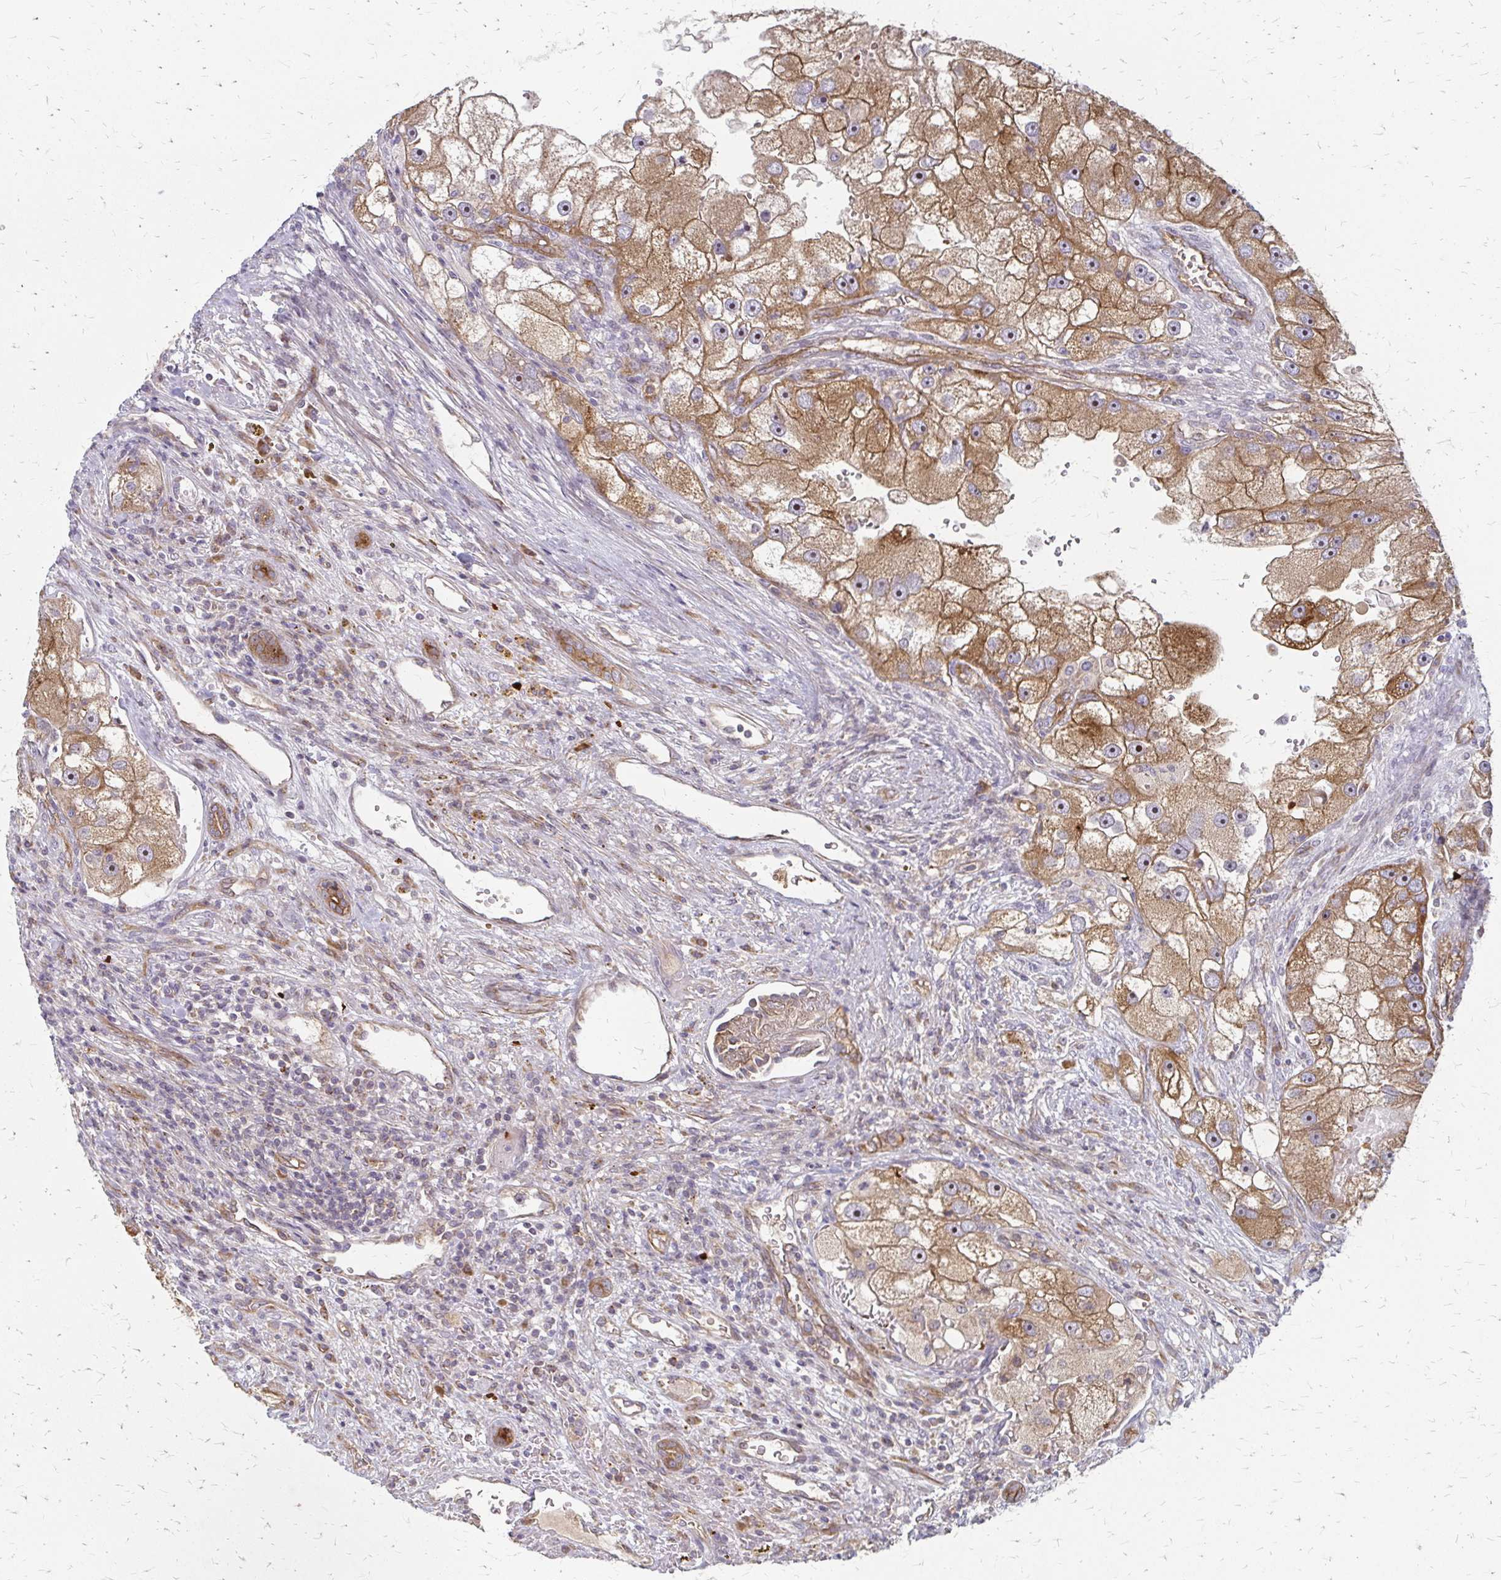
{"staining": {"intensity": "moderate", "quantity": ">75%", "location": "cytoplasmic/membranous,nuclear"}, "tissue": "renal cancer", "cell_type": "Tumor cells", "image_type": "cancer", "snomed": [{"axis": "morphology", "description": "Adenocarcinoma, NOS"}, {"axis": "topography", "description": "Kidney"}], "caption": "Moderate cytoplasmic/membranous and nuclear protein expression is seen in approximately >75% of tumor cells in renal adenocarcinoma. The protein of interest is shown in brown color, while the nuclei are stained blue.", "gene": "ZNF383", "patient": {"sex": "male", "age": 63}}